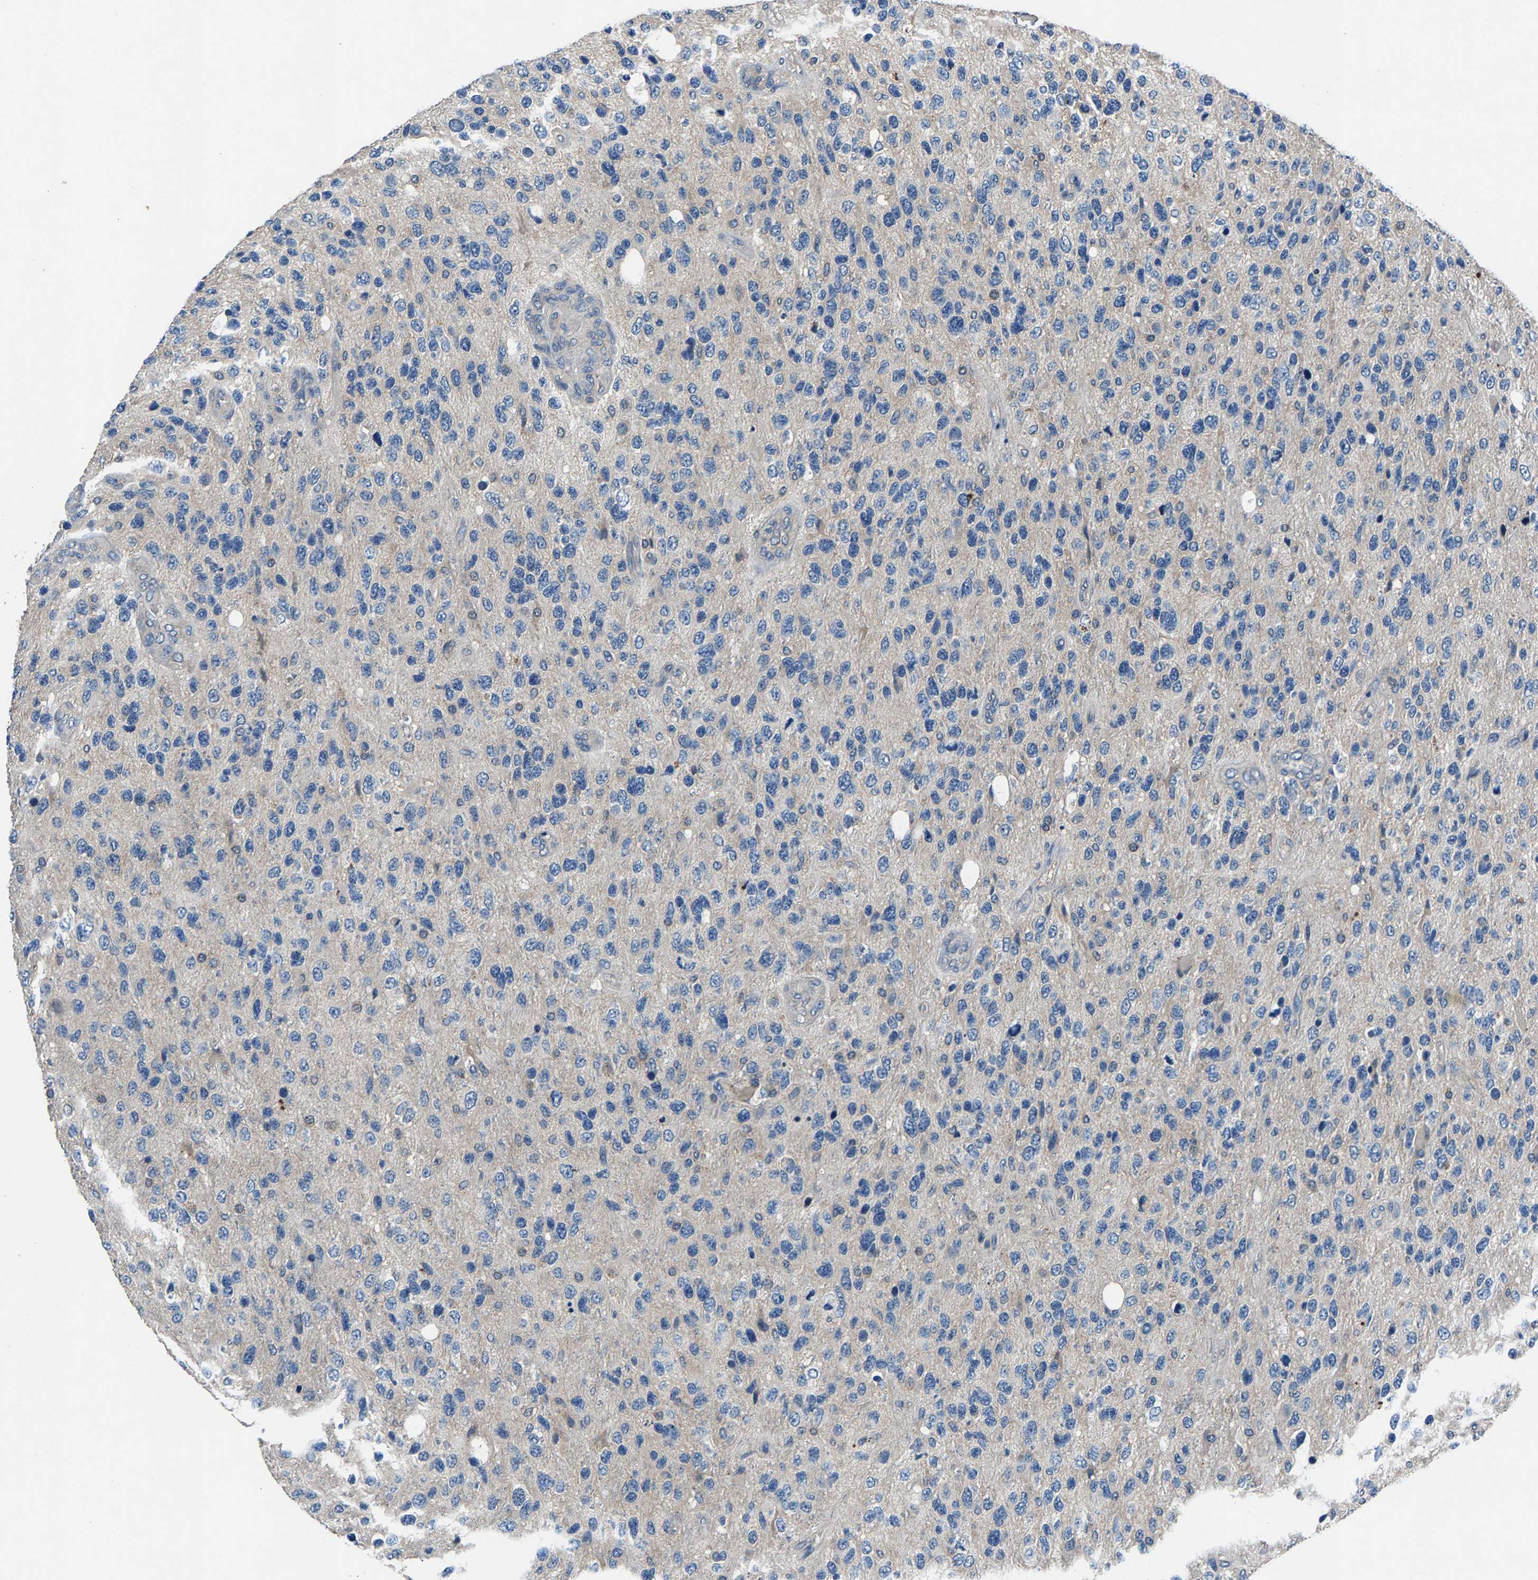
{"staining": {"intensity": "negative", "quantity": "none", "location": "none"}, "tissue": "glioma", "cell_type": "Tumor cells", "image_type": "cancer", "snomed": [{"axis": "morphology", "description": "Glioma, malignant, High grade"}, {"axis": "topography", "description": "Brain"}], "caption": "Malignant glioma (high-grade) was stained to show a protein in brown. There is no significant staining in tumor cells.", "gene": "PRXL2C", "patient": {"sex": "female", "age": 58}}